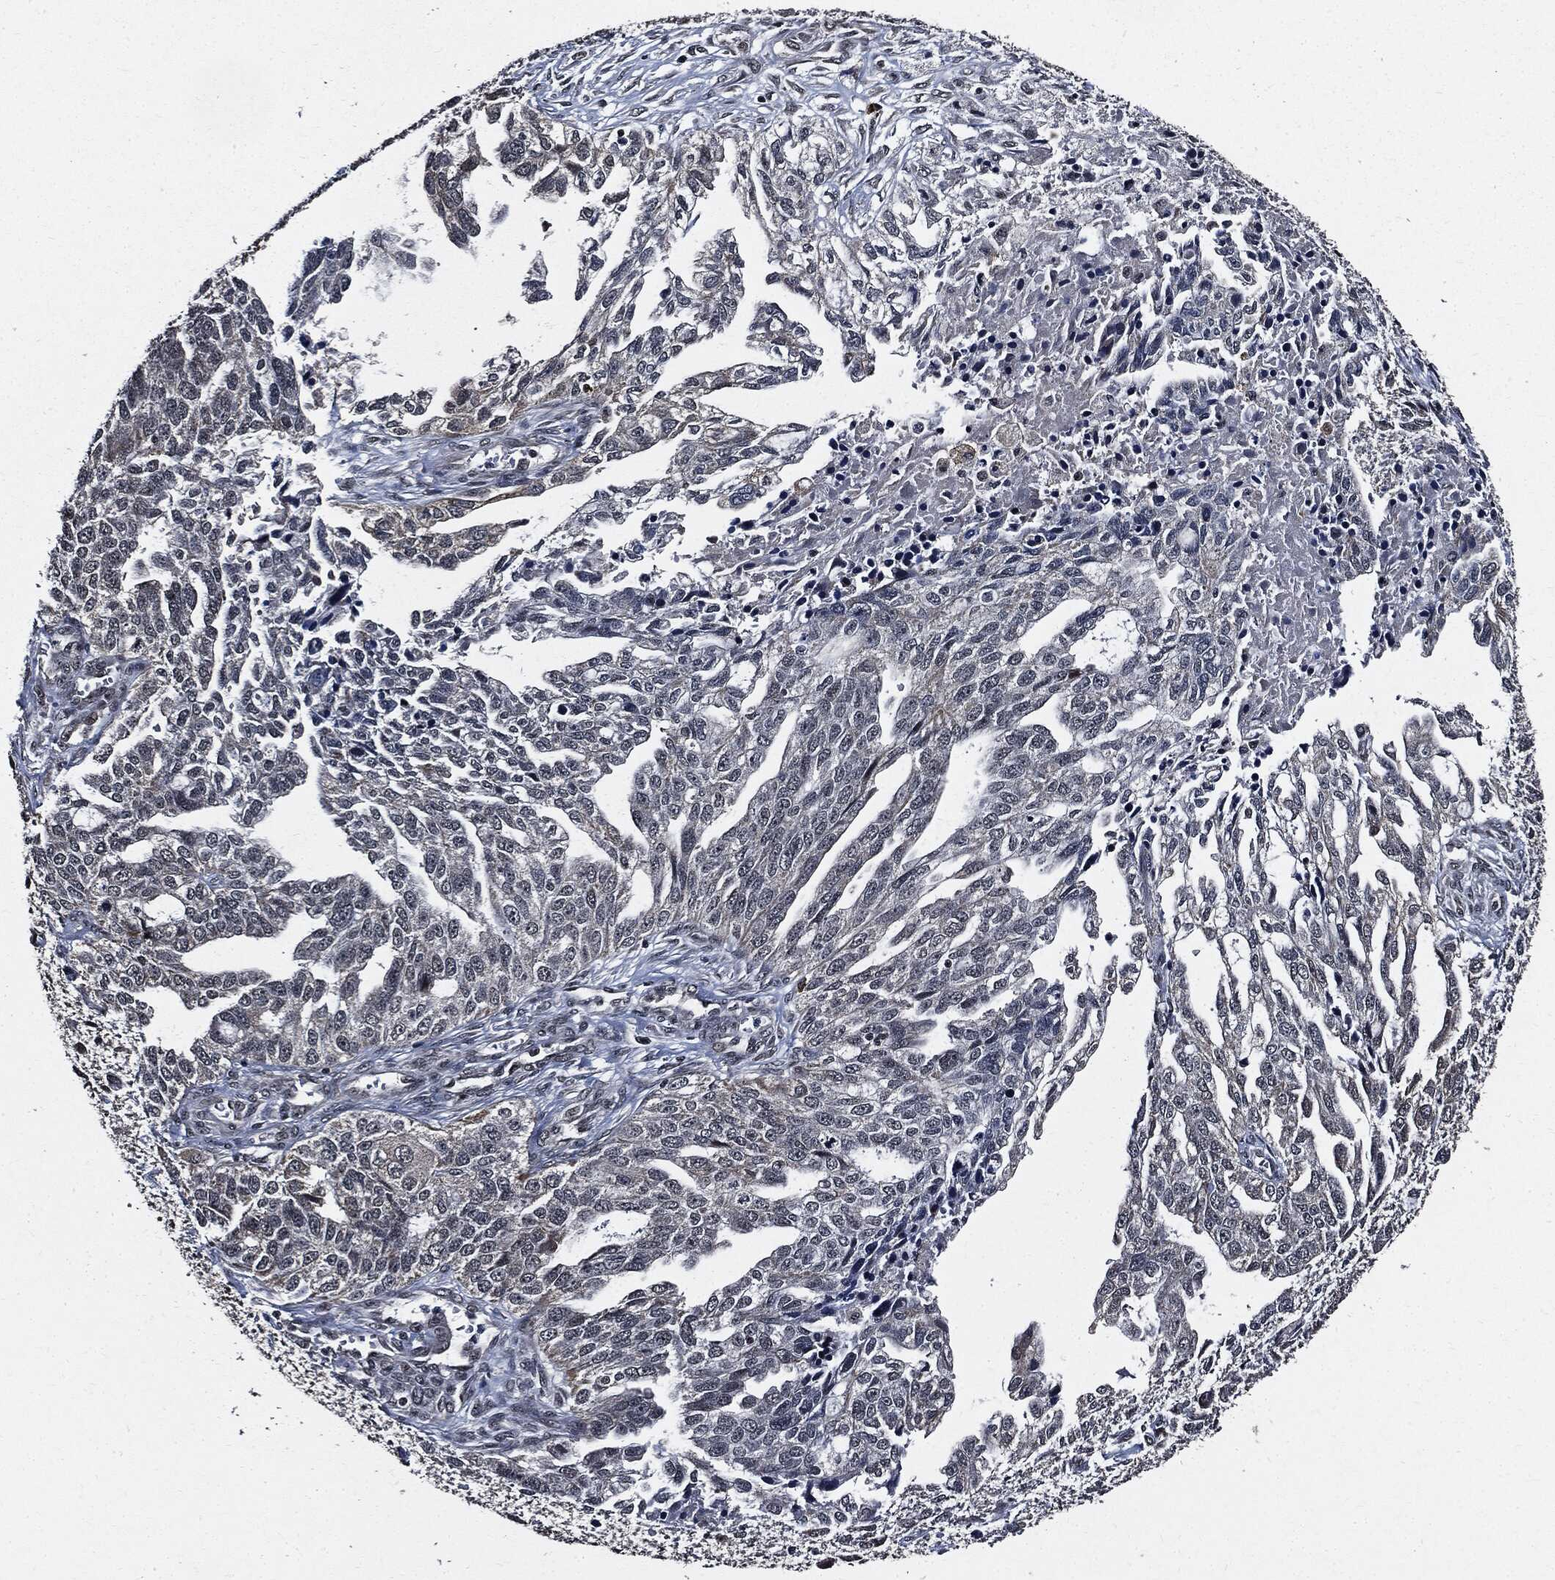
{"staining": {"intensity": "negative", "quantity": "none", "location": "none"}, "tissue": "ovarian cancer", "cell_type": "Tumor cells", "image_type": "cancer", "snomed": [{"axis": "morphology", "description": "Cystadenocarcinoma, serous, NOS"}, {"axis": "topography", "description": "Ovary"}], "caption": "A high-resolution micrograph shows IHC staining of ovarian cancer (serous cystadenocarcinoma), which exhibits no significant staining in tumor cells.", "gene": "SUGT1", "patient": {"sex": "female", "age": 54}}